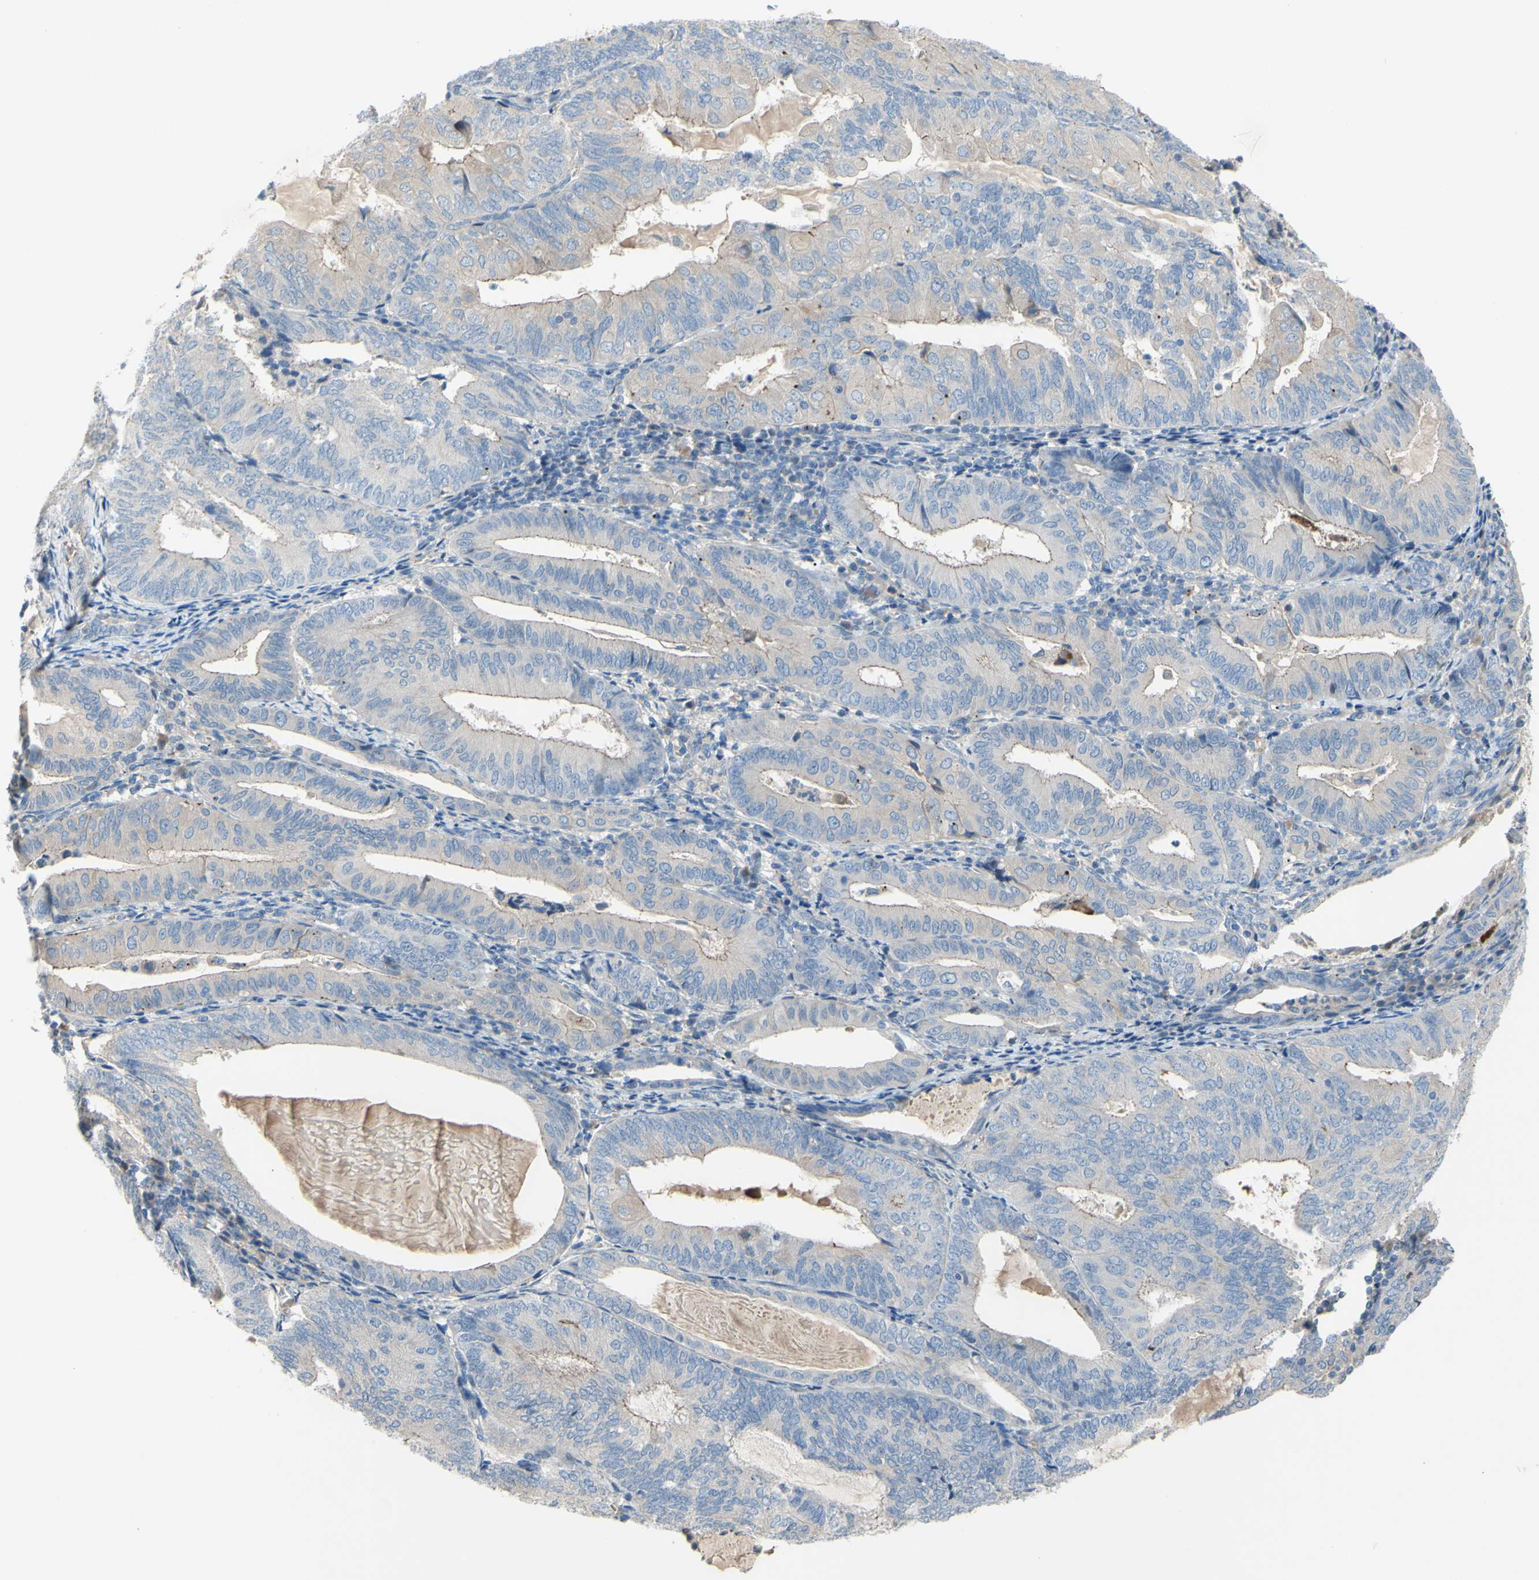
{"staining": {"intensity": "weak", "quantity": "<25%", "location": "cytoplasmic/membranous"}, "tissue": "endometrial cancer", "cell_type": "Tumor cells", "image_type": "cancer", "snomed": [{"axis": "morphology", "description": "Adenocarcinoma, NOS"}, {"axis": "topography", "description": "Endometrium"}], "caption": "This is an IHC micrograph of human endometrial cancer. There is no expression in tumor cells.", "gene": "TMEM59L", "patient": {"sex": "female", "age": 81}}